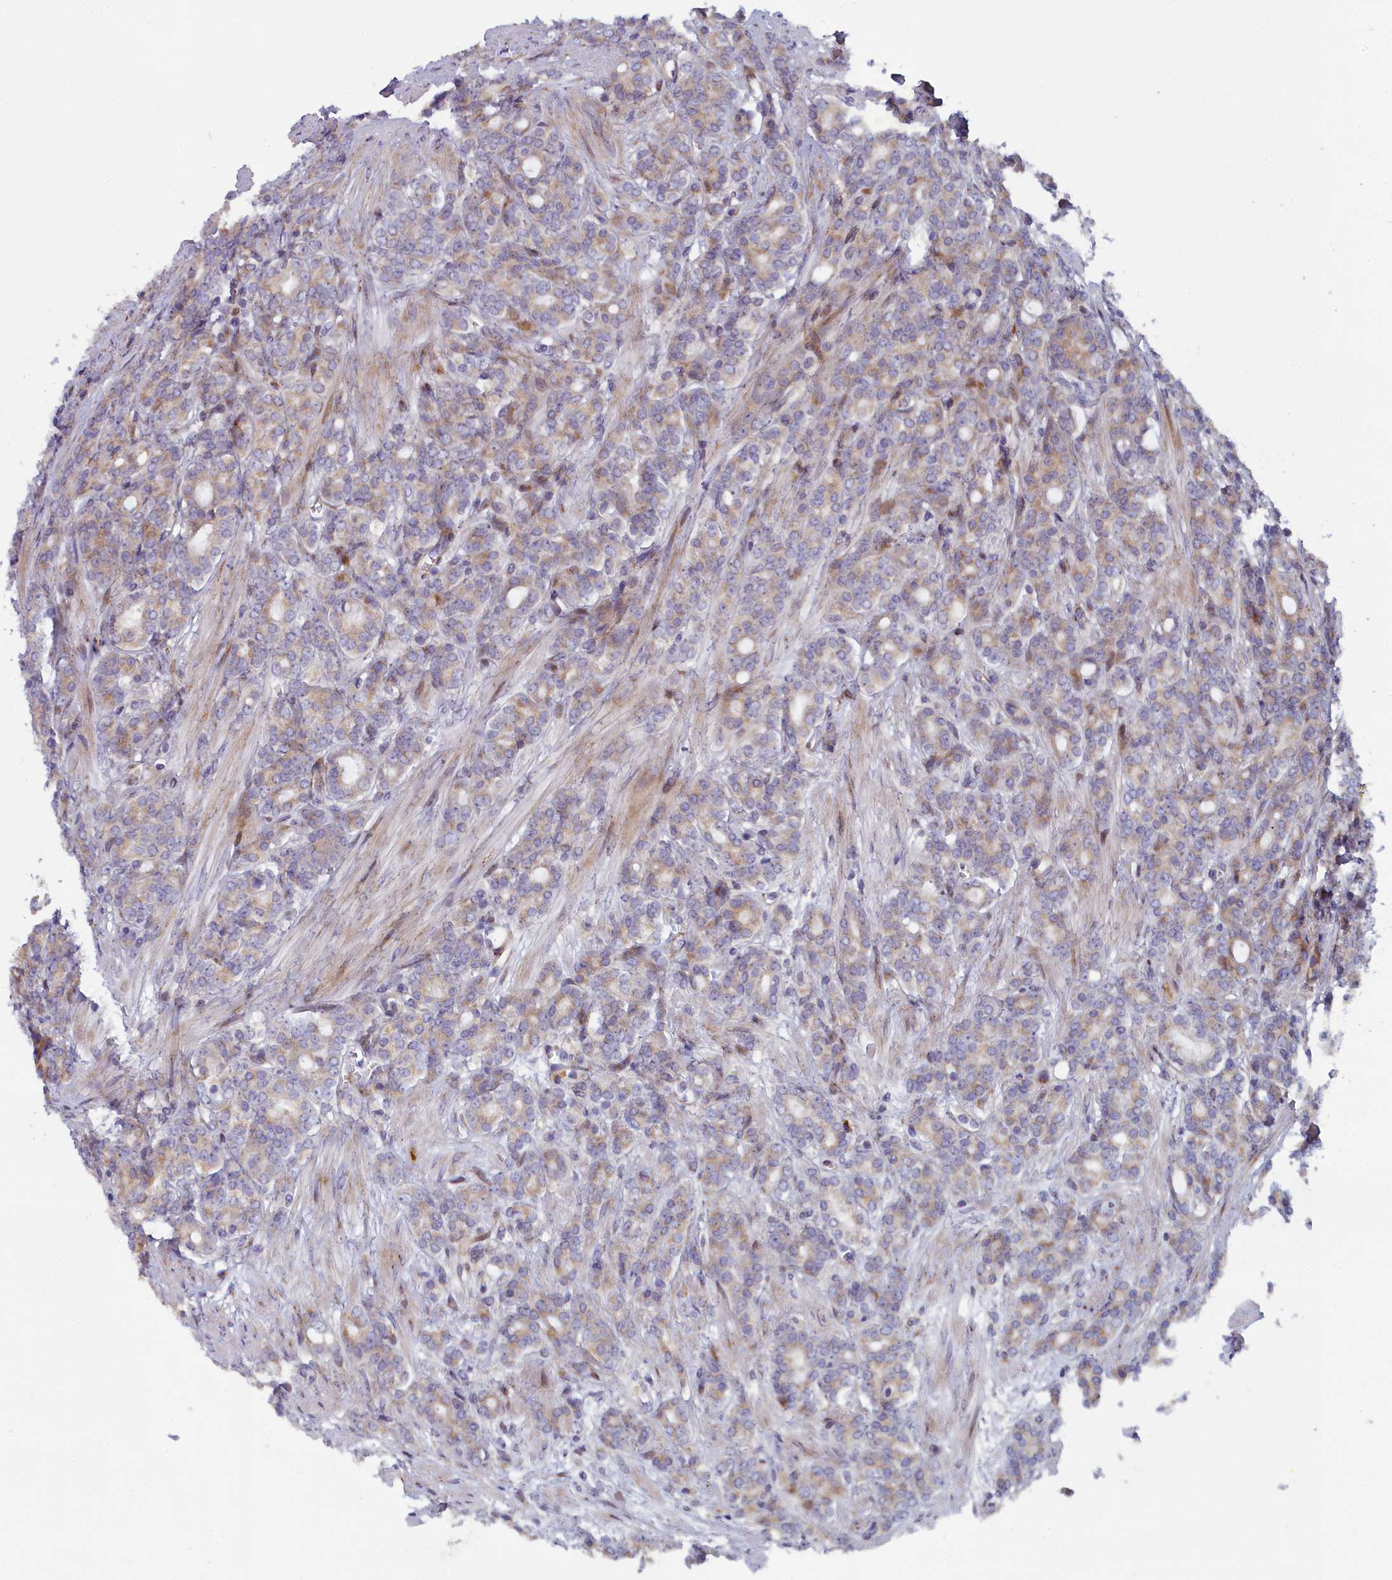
{"staining": {"intensity": "weak", "quantity": "25%-75%", "location": "cytoplasmic/membranous"}, "tissue": "prostate cancer", "cell_type": "Tumor cells", "image_type": "cancer", "snomed": [{"axis": "morphology", "description": "Adenocarcinoma, High grade"}, {"axis": "topography", "description": "Prostate"}], "caption": "High-magnification brightfield microscopy of prostate cancer stained with DAB (3,3'-diaminobenzidine) (brown) and counterstained with hematoxylin (blue). tumor cells exhibit weak cytoplasmic/membranous staining is appreciated in approximately25%-75% of cells.", "gene": "B9D2", "patient": {"sex": "male", "age": 62}}